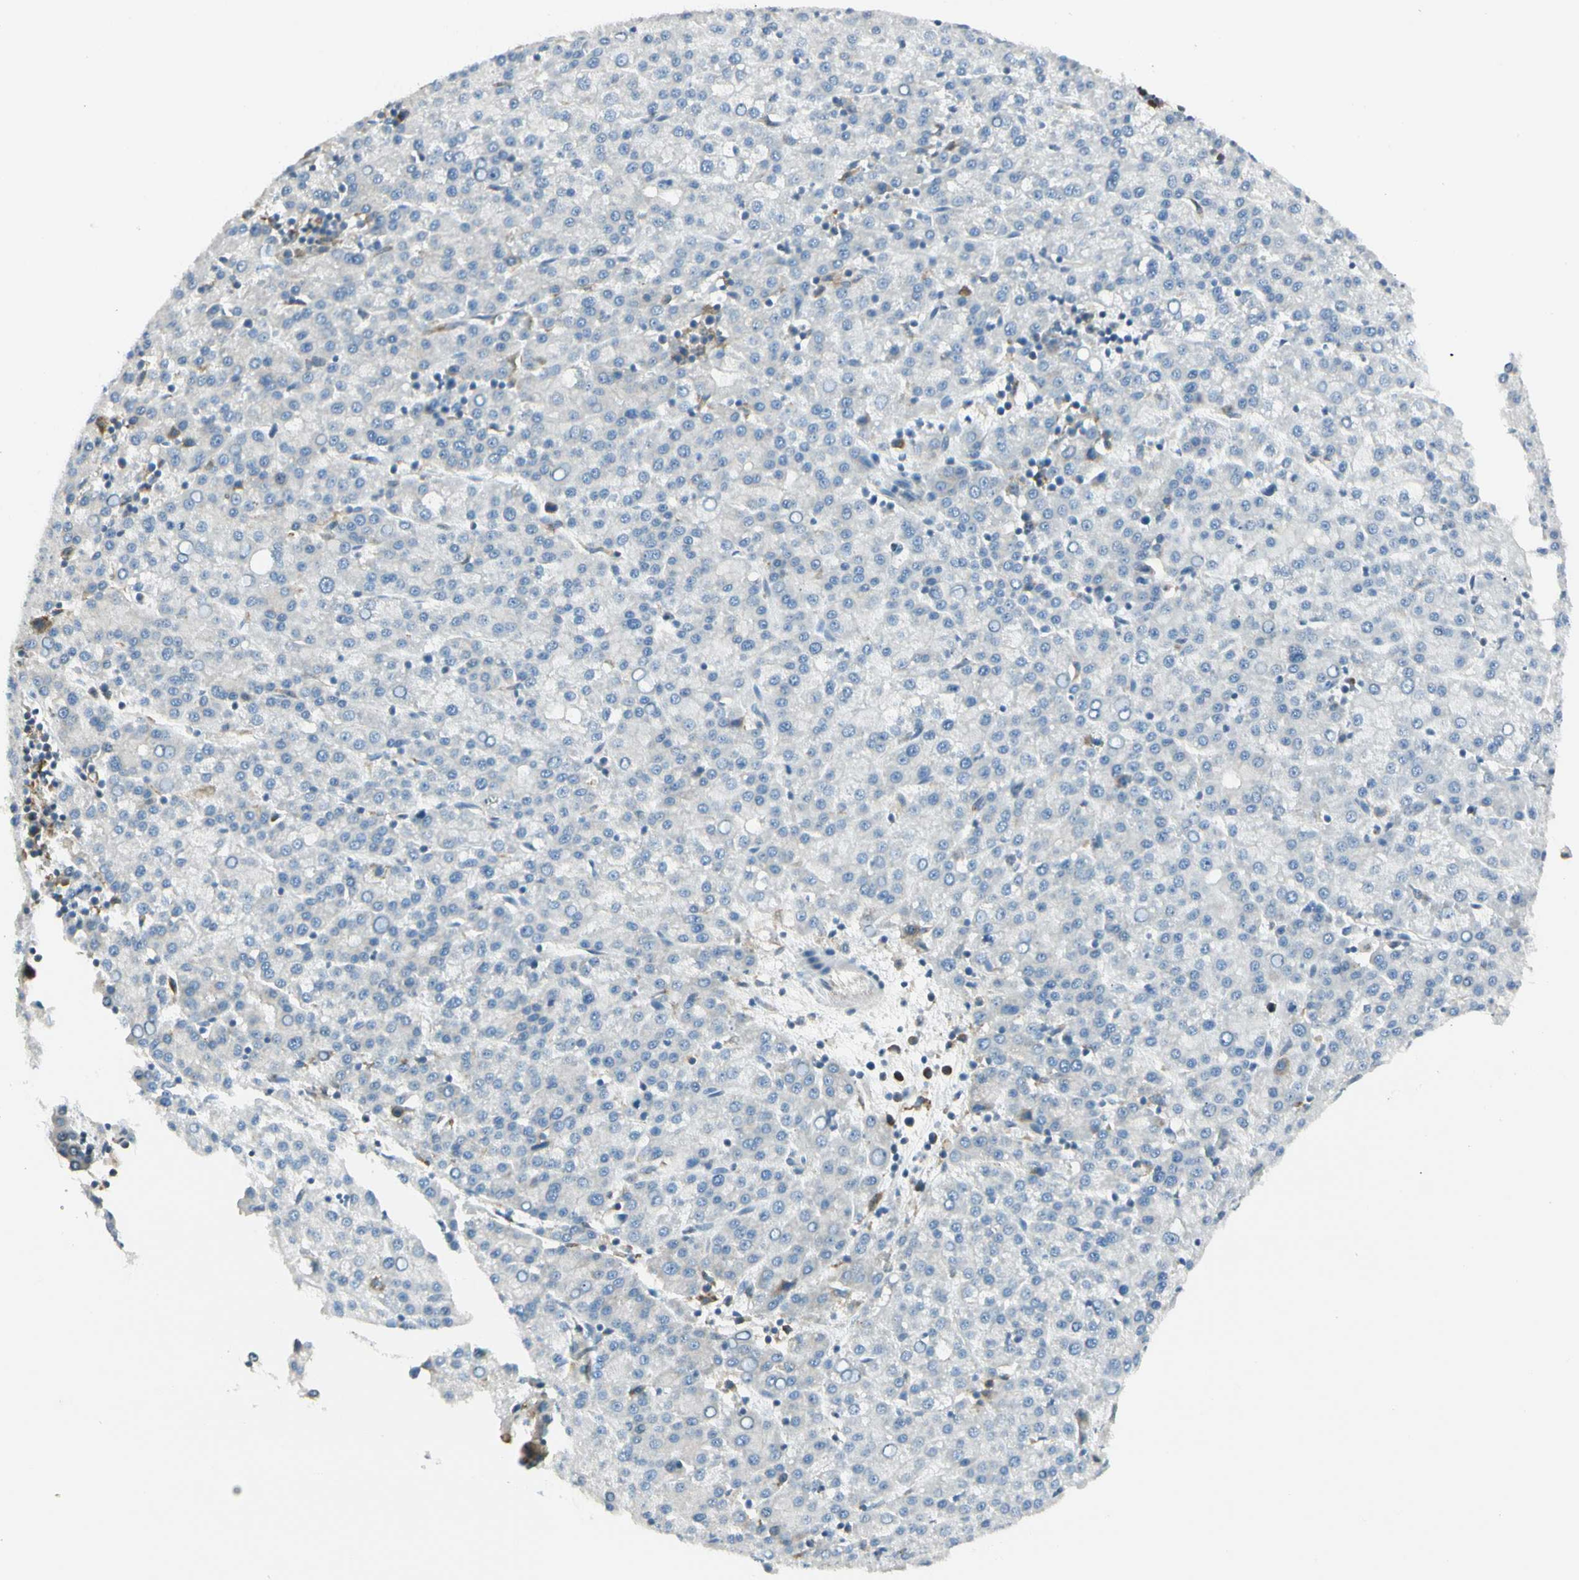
{"staining": {"intensity": "negative", "quantity": "none", "location": "none"}, "tissue": "liver cancer", "cell_type": "Tumor cells", "image_type": "cancer", "snomed": [{"axis": "morphology", "description": "Carcinoma, Hepatocellular, NOS"}, {"axis": "topography", "description": "Liver"}], "caption": "IHC histopathology image of neoplastic tissue: human liver hepatocellular carcinoma stained with DAB (3,3'-diaminobenzidine) exhibits no significant protein positivity in tumor cells.", "gene": "TNFSF11", "patient": {"sex": "female", "age": 58}}